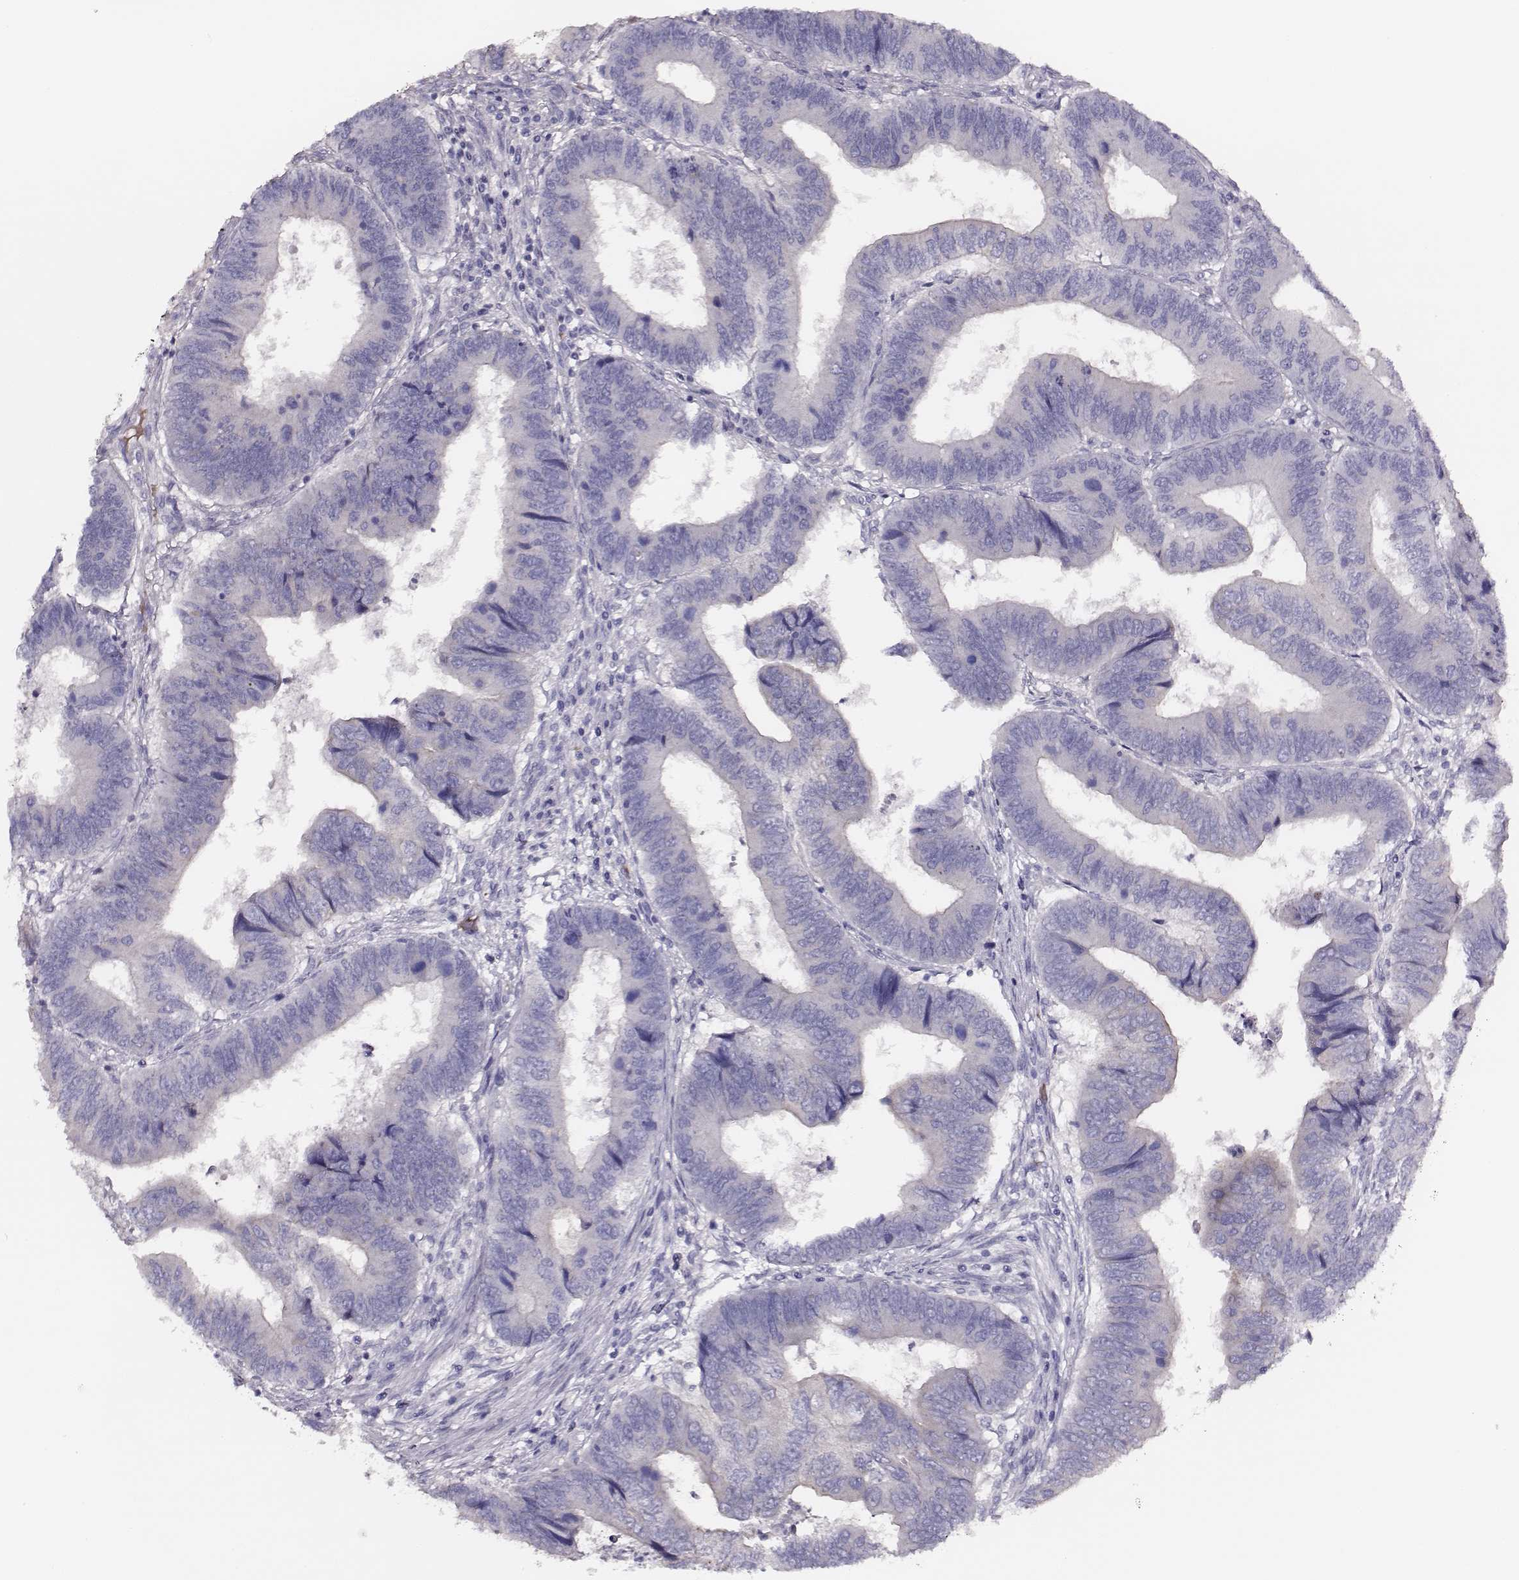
{"staining": {"intensity": "negative", "quantity": "none", "location": "none"}, "tissue": "colorectal cancer", "cell_type": "Tumor cells", "image_type": "cancer", "snomed": [{"axis": "morphology", "description": "Adenocarcinoma, NOS"}, {"axis": "topography", "description": "Colon"}], "caption": "Immunohistochemical staining of colorectal cancer (adenocarcinoma) displays no significant positivity in tumor cells. (Stains: DAB (3,3'-diaminobenzidine) immunohistochemistry with hematoxylin counter stain, Microscopy: brightfield microscopy at high magnification).", "gene": "AADAT", "patient": {"sex": "male", "age": 53}}